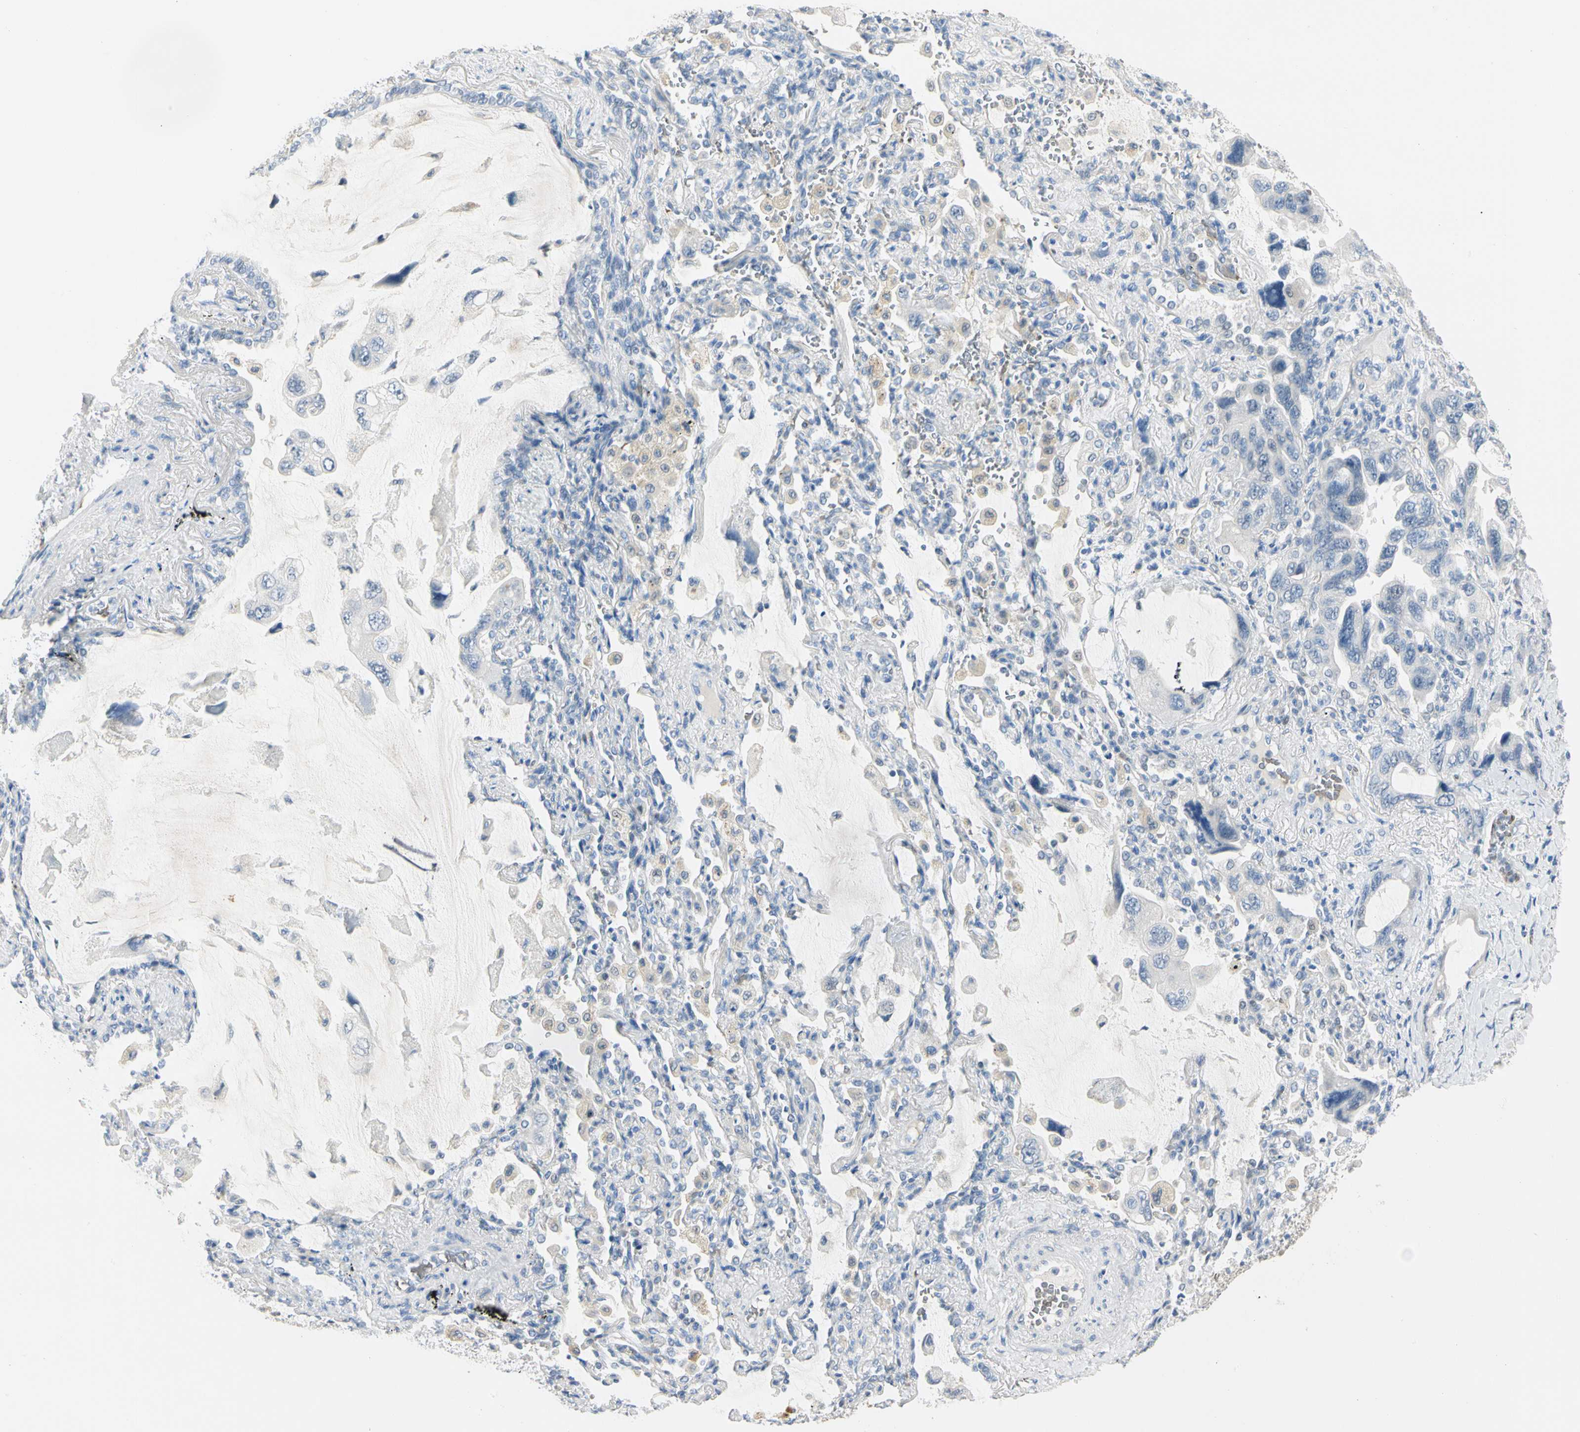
{"staining": {"intensity": "negative", "quantity": "none", "location": "none"}, "tissue": "lung cancer", "cell_type": "Tumor cells", "image_type": "cancer", "snomed": [{"axis": "morphology", "description": "Squamous cell carcinoma, NOS"}, {"axis": "topography", "description": "Lung"}], "caption": "Immunohistochemistry of human lung cancer demonstrates no positivity in tumor cells.", "gene": "CA1", "patient": {"sex": "female", "age": 73}}